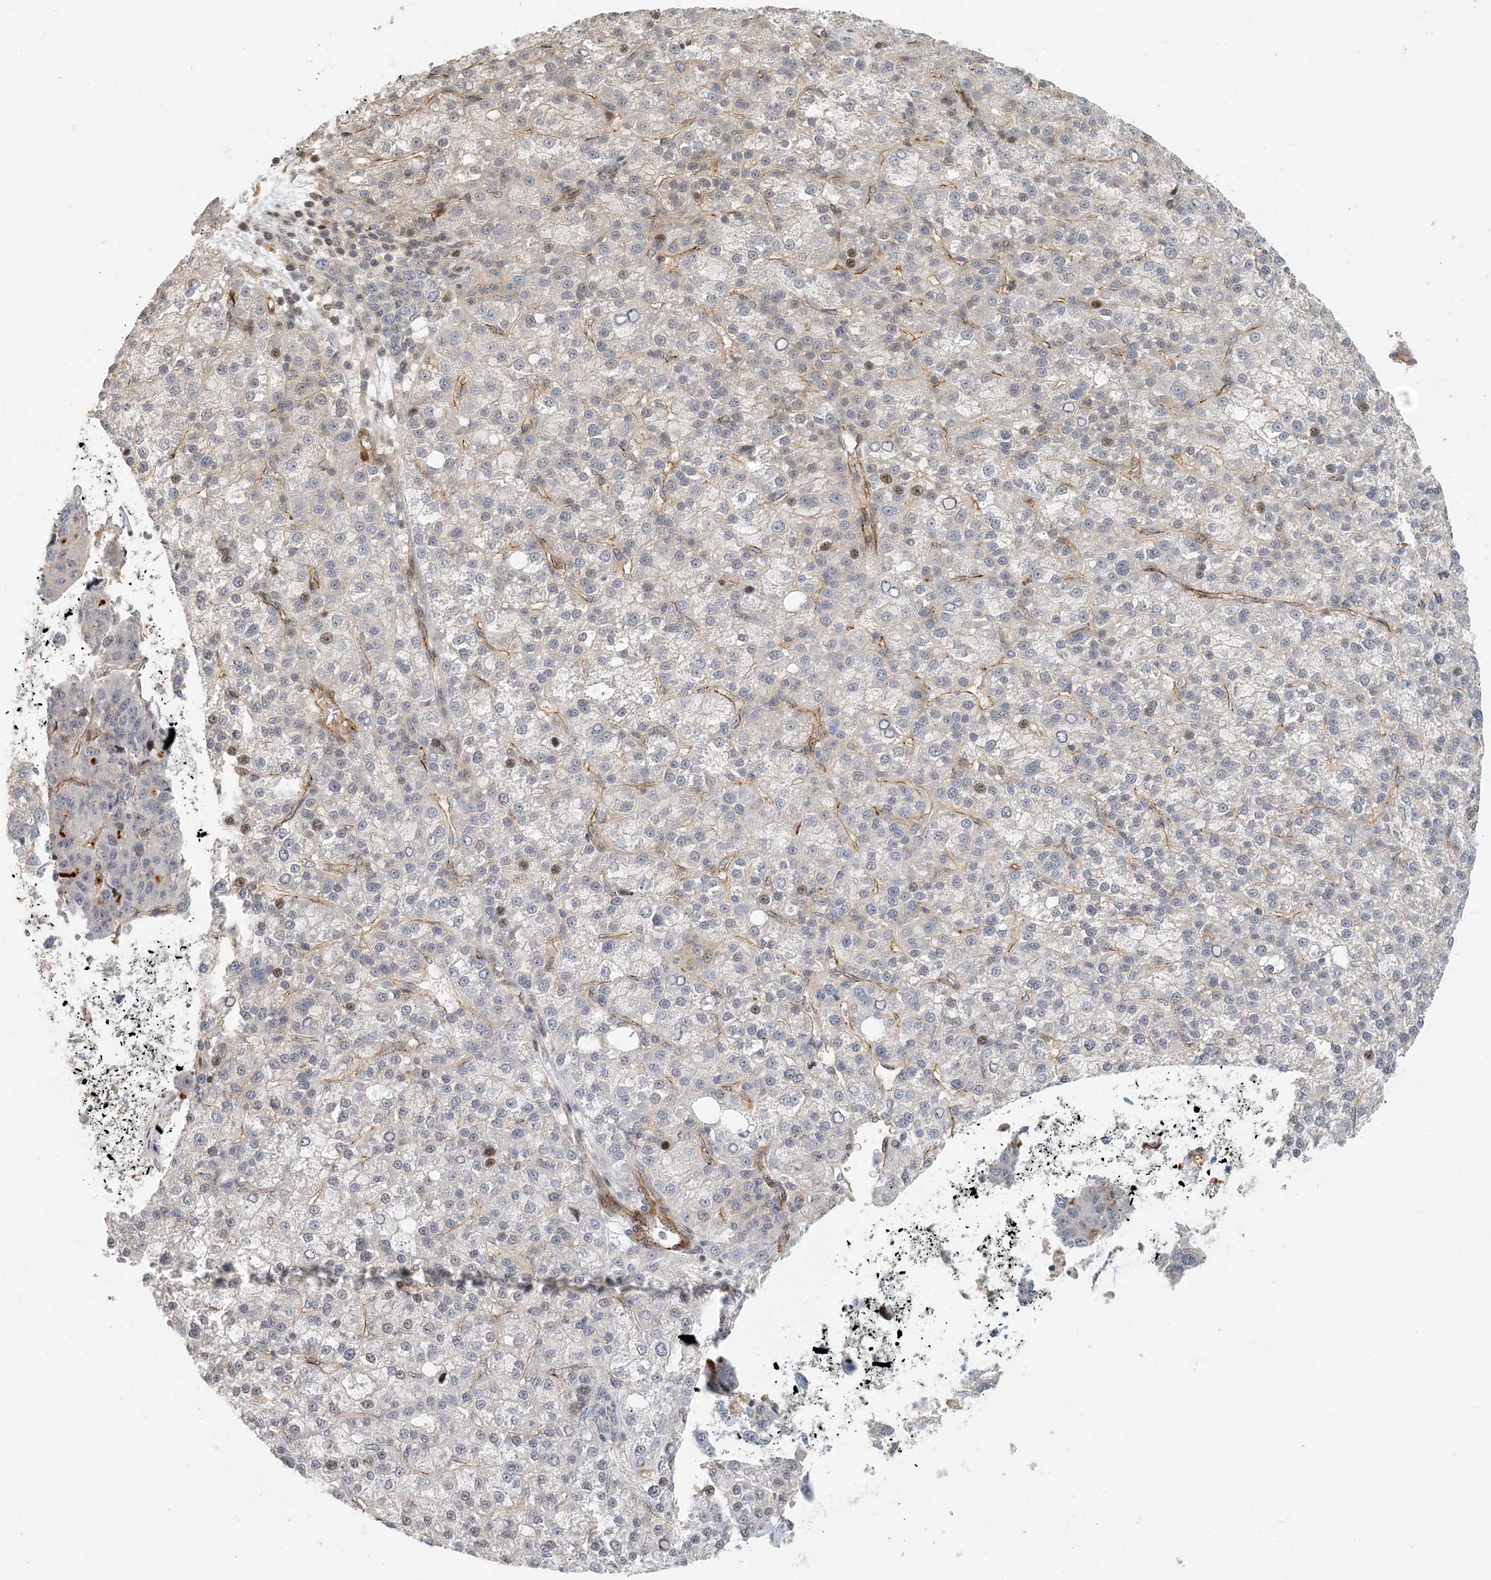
{"staining": {"intensity": "moderate", "quantity": "<25%", "location": "nuclear"}, "tissue": "liver cancer", "cell_type": "Tumor cells", "image_type": "cancer", "snomed": [{"axis": "morphology", "description": "Carcinoma, Hepatocellular, NOS"}, {"axis": "topography", "description": "Liver"}], "caption": "Immunohistochemical staining of liver hepatocellular carcinoma exhibits low levels of moderate nuclear positivity in about <25% of tumor cells.", "gene": "MAPKBP1", "patient": {"sex": "female", "age": 58}}